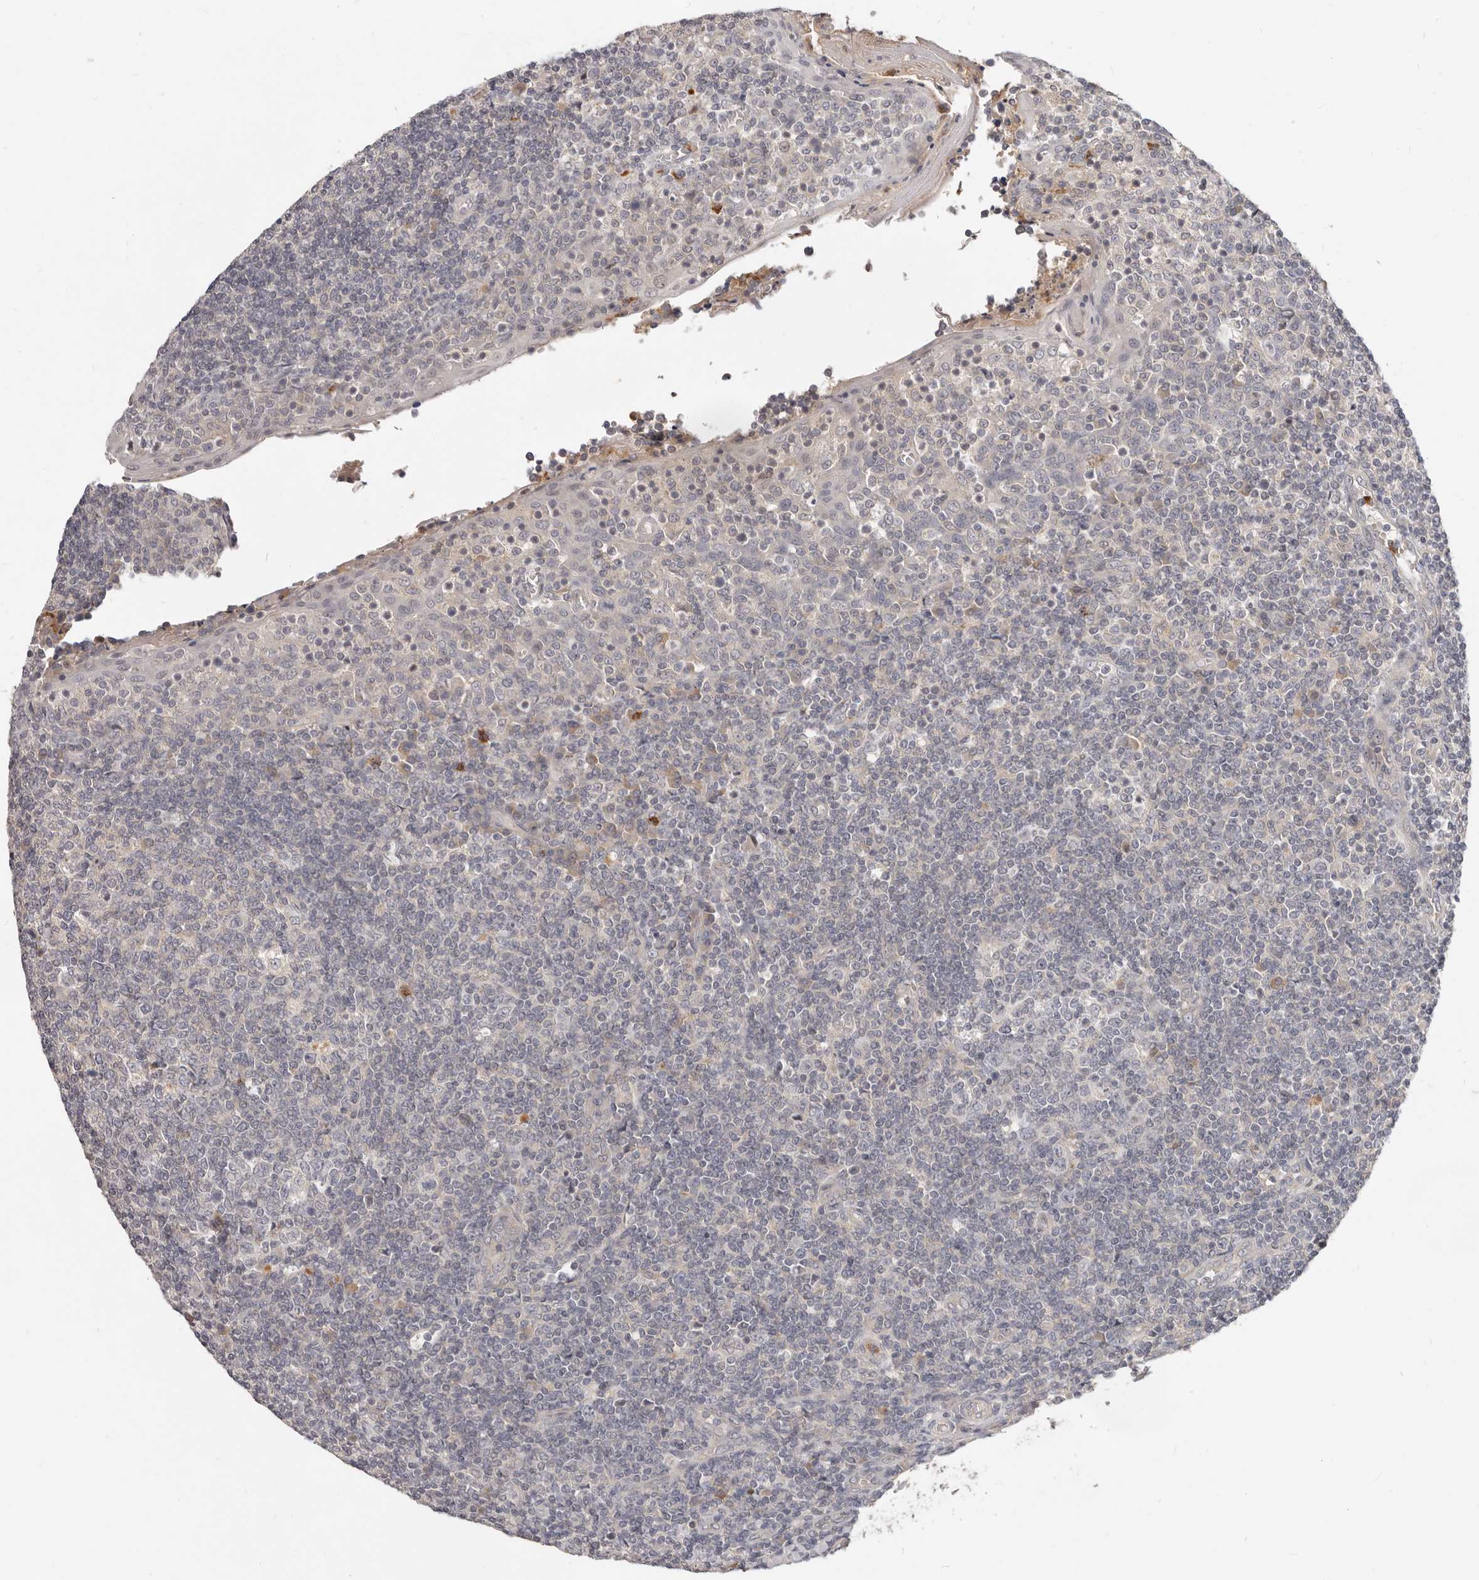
{"staining": {"intensity": "negative", "quantity": "none", "location": "none"}, "tissue": "tonsil", "cell_type": "Germinal center cells", "image_type": "normal", "snomed": [{"axis": "morphology", "description": "Normal tissue, NOS"}, {"axis": "topography", "description": "Tonsil"}], "caption": "Germinal center cells are negative for brown protein staining in benign tonsil. Brightfield microscopy of IHC stained with DAB (brown) and hematoxylin (blue), captured at high magnification.", "gene": "USP49", "patient": {"sex": "female", "age": 19}}